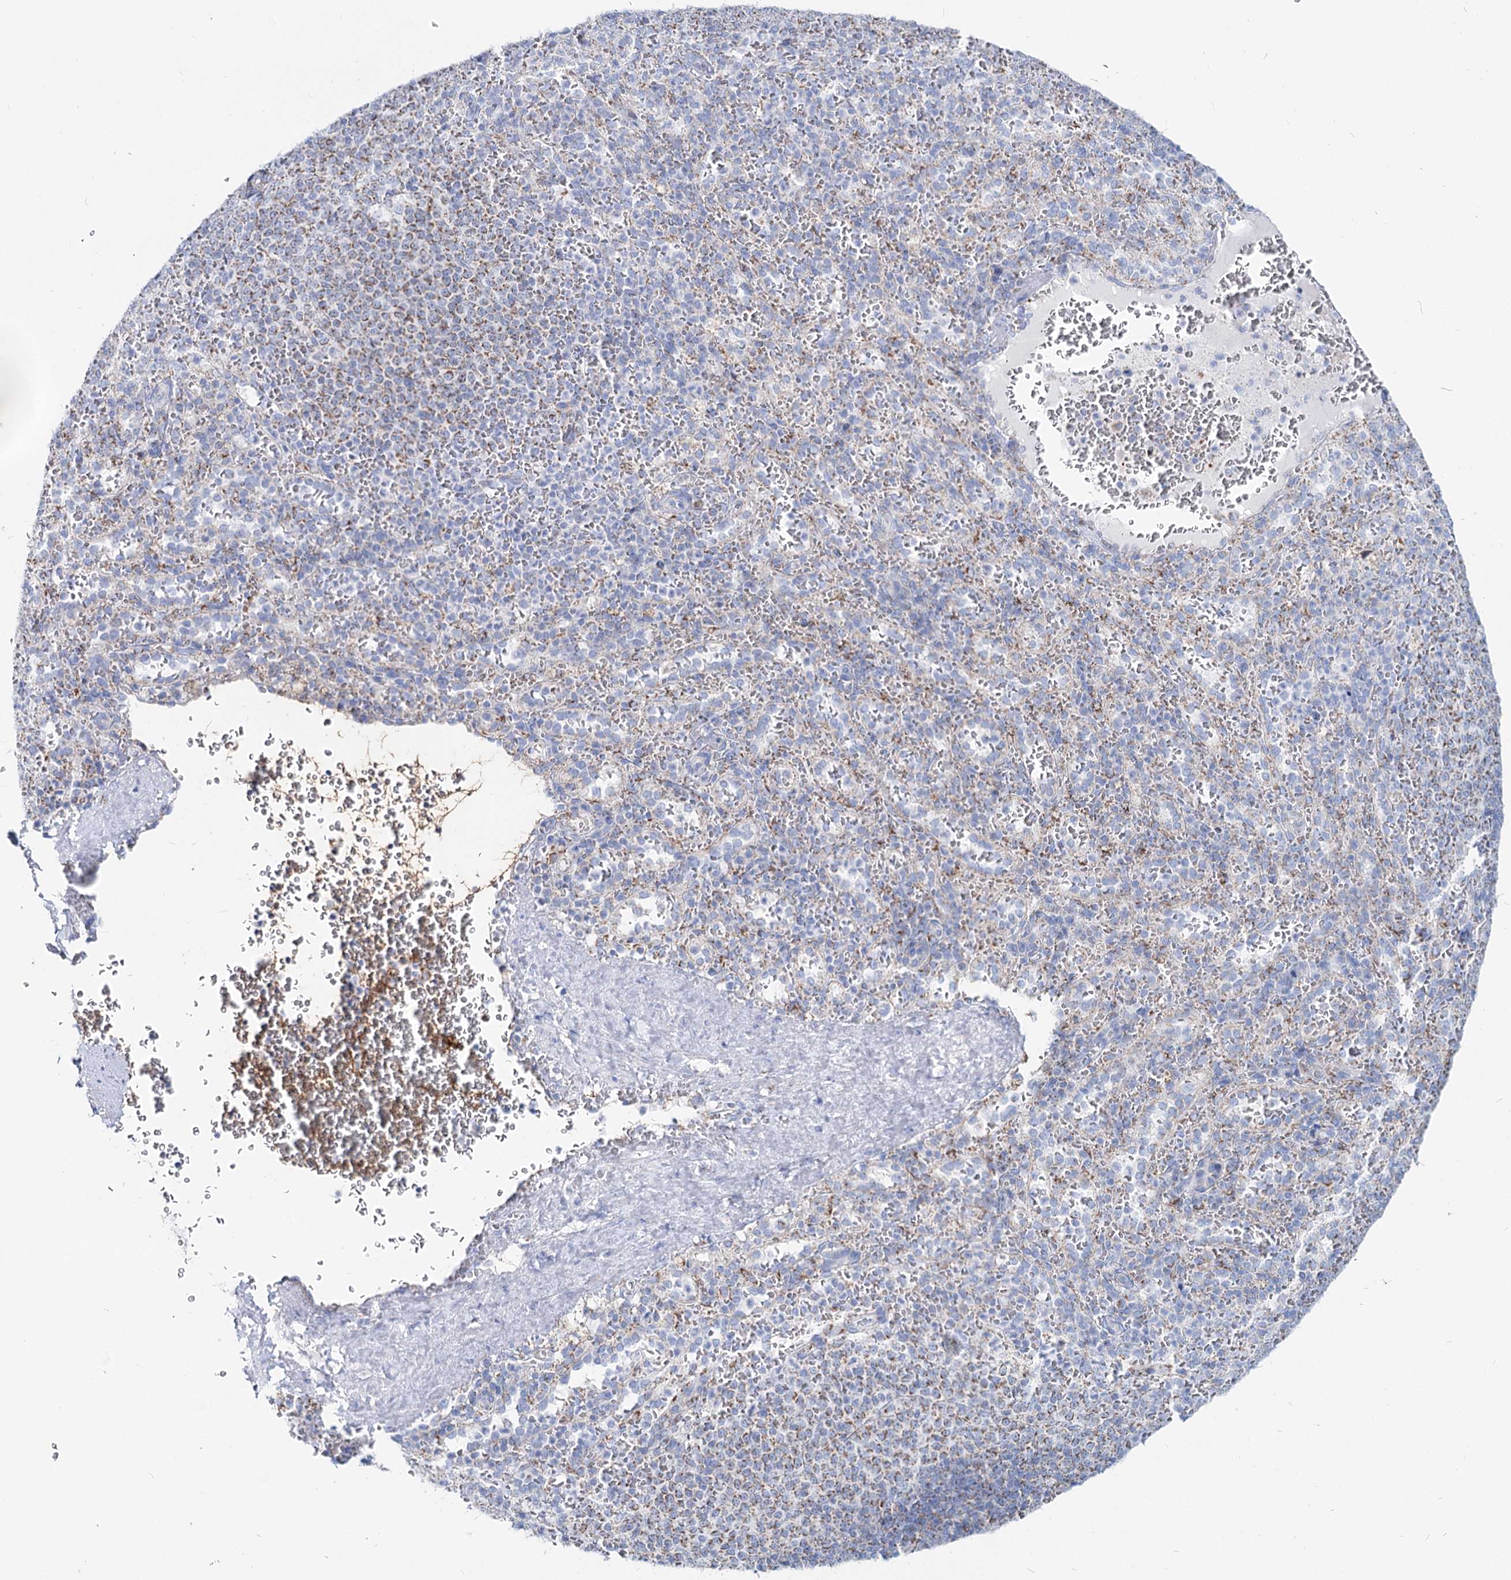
{"staining": {"intensity": "moderate", "quantity": "<25%", "location": "cytoplasmic/membranous"}, "tissue": "spleen", "cell_type": "Cells in red pulp", "image_type": "normal", "snomed": [{"axis": "morphology", "description": "Normal tissue, NOS"}, {"axis": "topography", "description": "Spleen"}], "caption": "Spleen stained for a protein shows moderate cytoplasmic/membranous positivity in cells in red pulp. (Brightfield microscopy of DAB IHC at high magnification).", "gene": "MCCC2", "patient": {"sex": "female", "age": 21}}